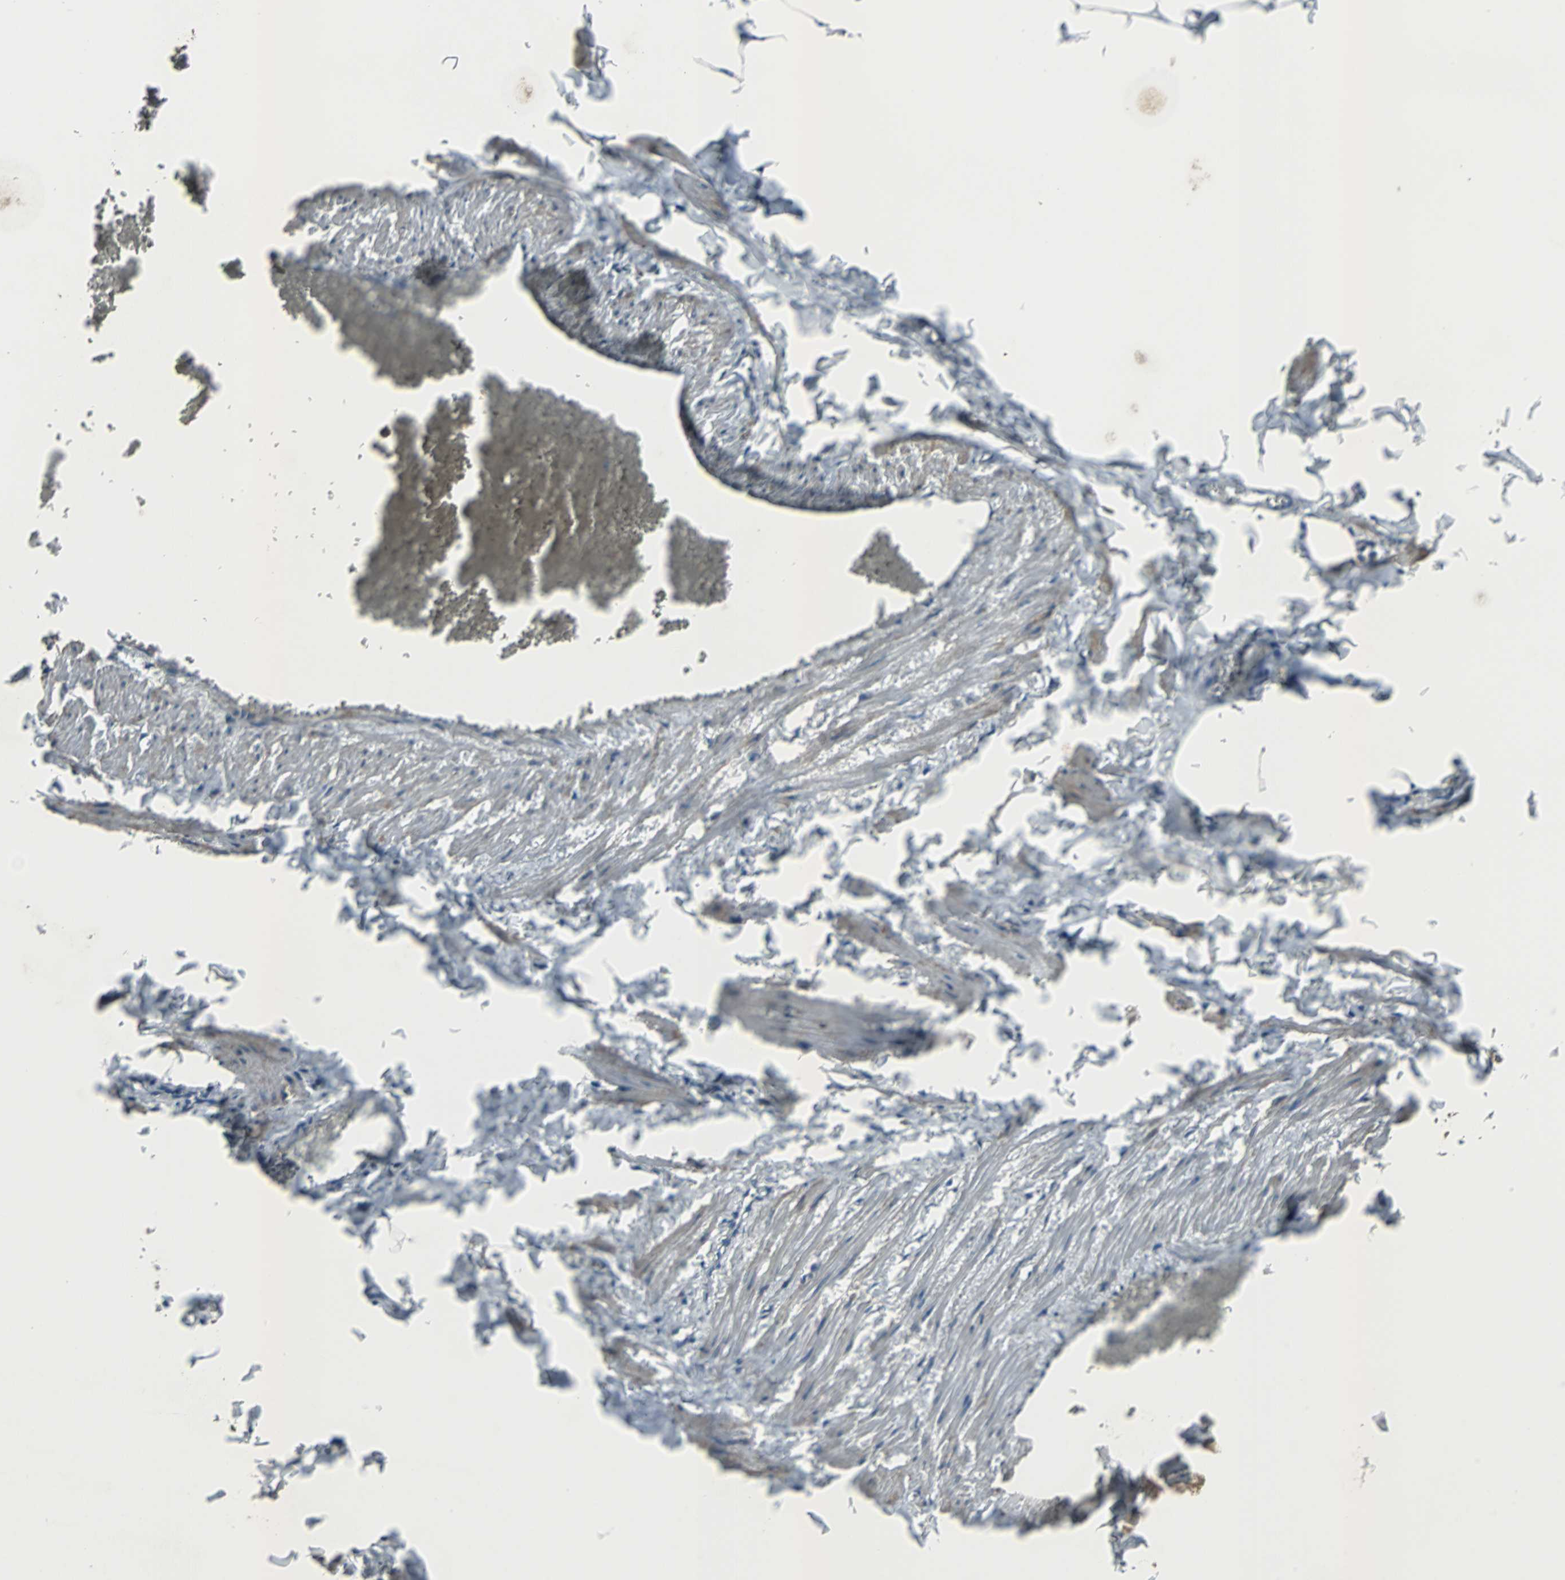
{"staining": {"intensity": "weak", "quantity": ">75%", "location": "cytoplasmic/membranous"}, "tissue": "adipose tissue", "cell_type": "Adipocytes", "image_type": "normal", "snomed": [{"axis": "morphology", "description": "Normal tissue, NOS"}, {"axis": "topography", "description": "Vascular tissue"}], "caption": "About >75% of adipocytes in normal human adipose tissue demonstrate weak cytoplasmic/membranous protein positivity as visualized by brown immunohistochemical staining.", "gene": "SOS1", "patient": {"sex": "male", "age": 41}}